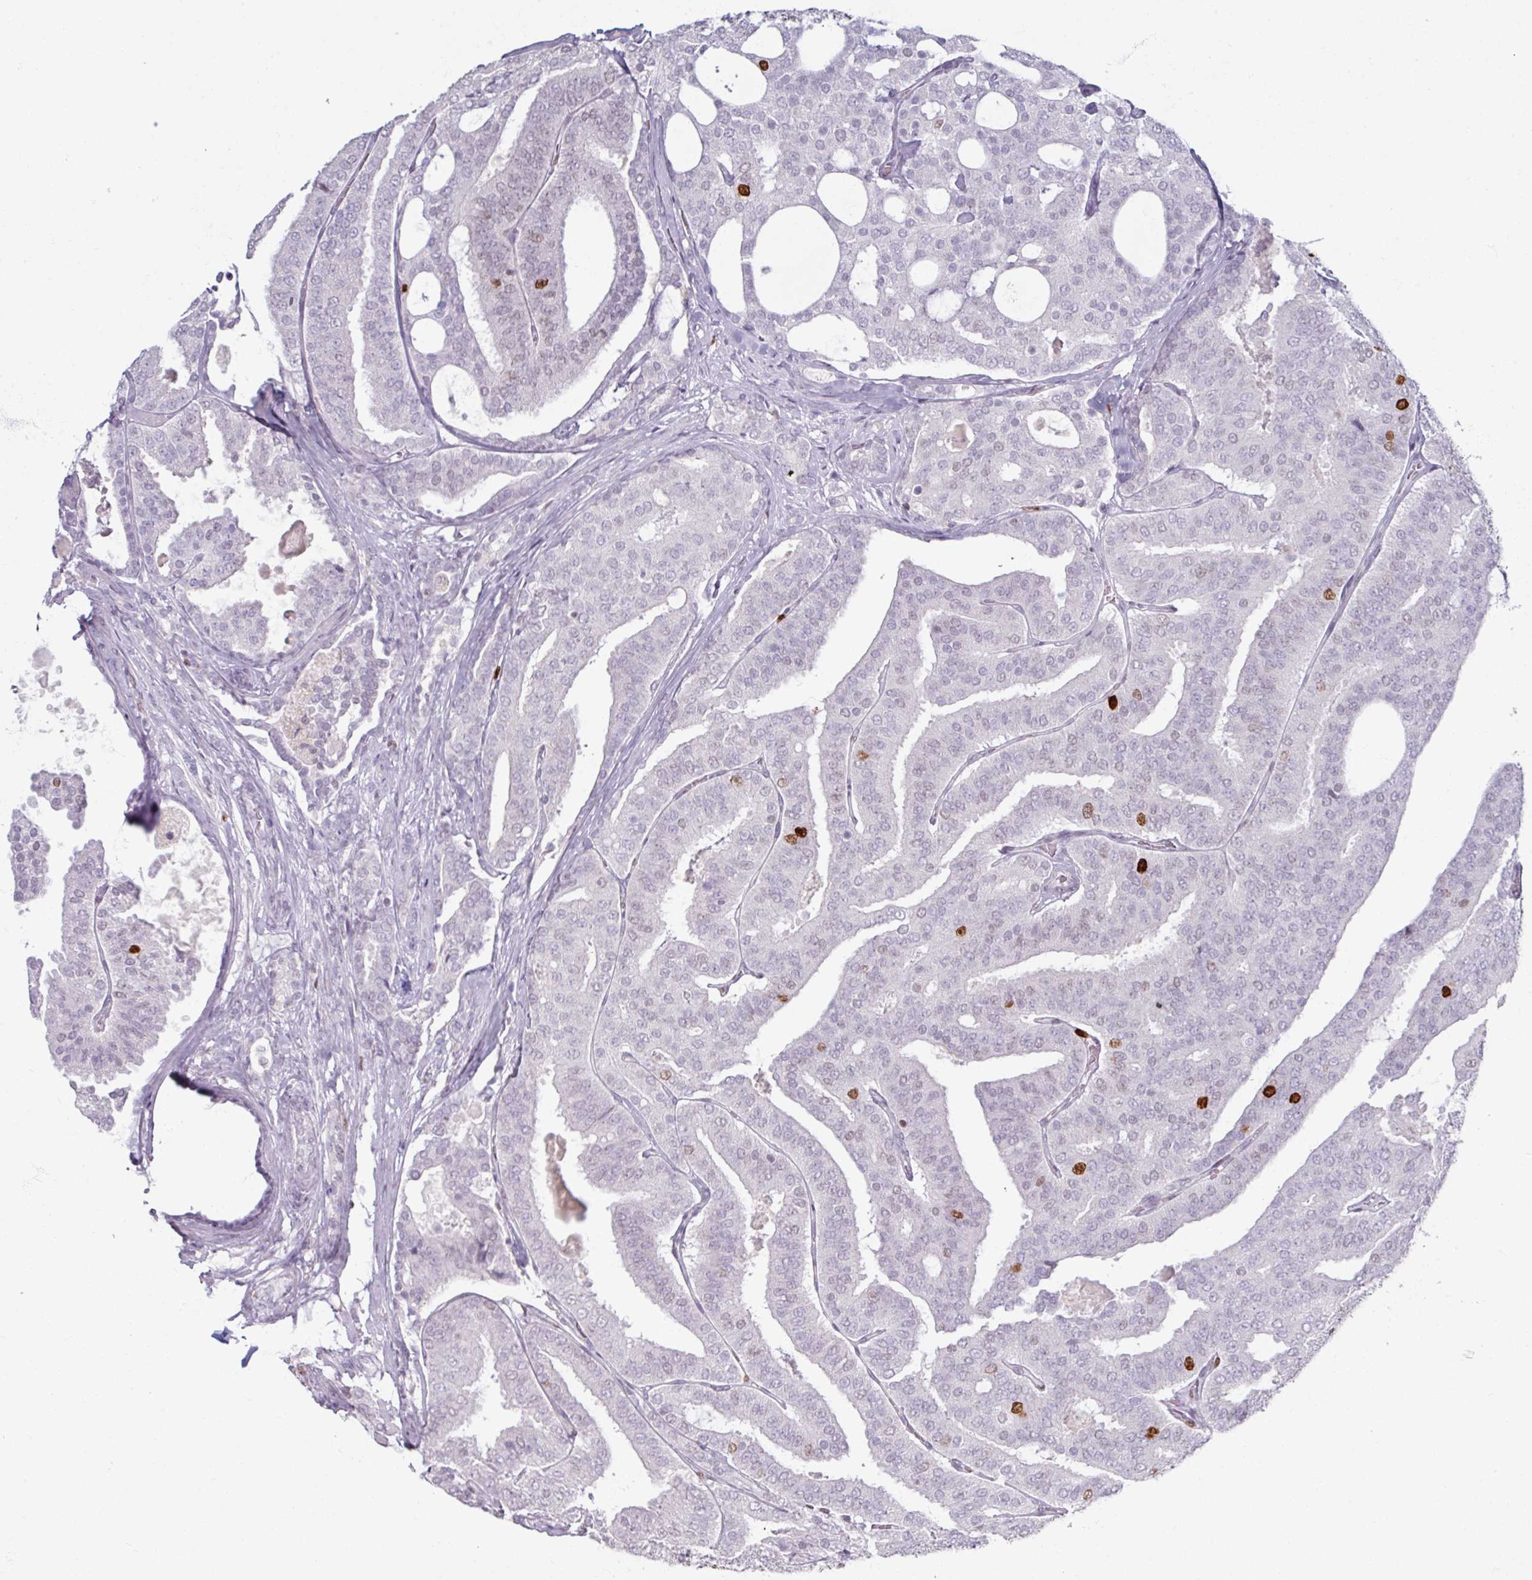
{"staining": {"intensity": "strong", "quantity": "<25%", "location": "nuclear"}, "tissue": "prostate cancer", "cell_type": "Tumor cells", "image_type": "cancer", "snomed": [{"axis": "morphology", "description": "Adenocarcinoma, High grade"}, {"axis": "topography", "description": "Prostate"}], "caption": "Approximately <25% of tumor cells in human prostate adenocarcinoma (high-grade) demonstrate strong nuclear protein expression as visualized by brown immunohistochemical staining.", "gene": "ATAD2", "patient": {"sex": "male", "age": 65}}